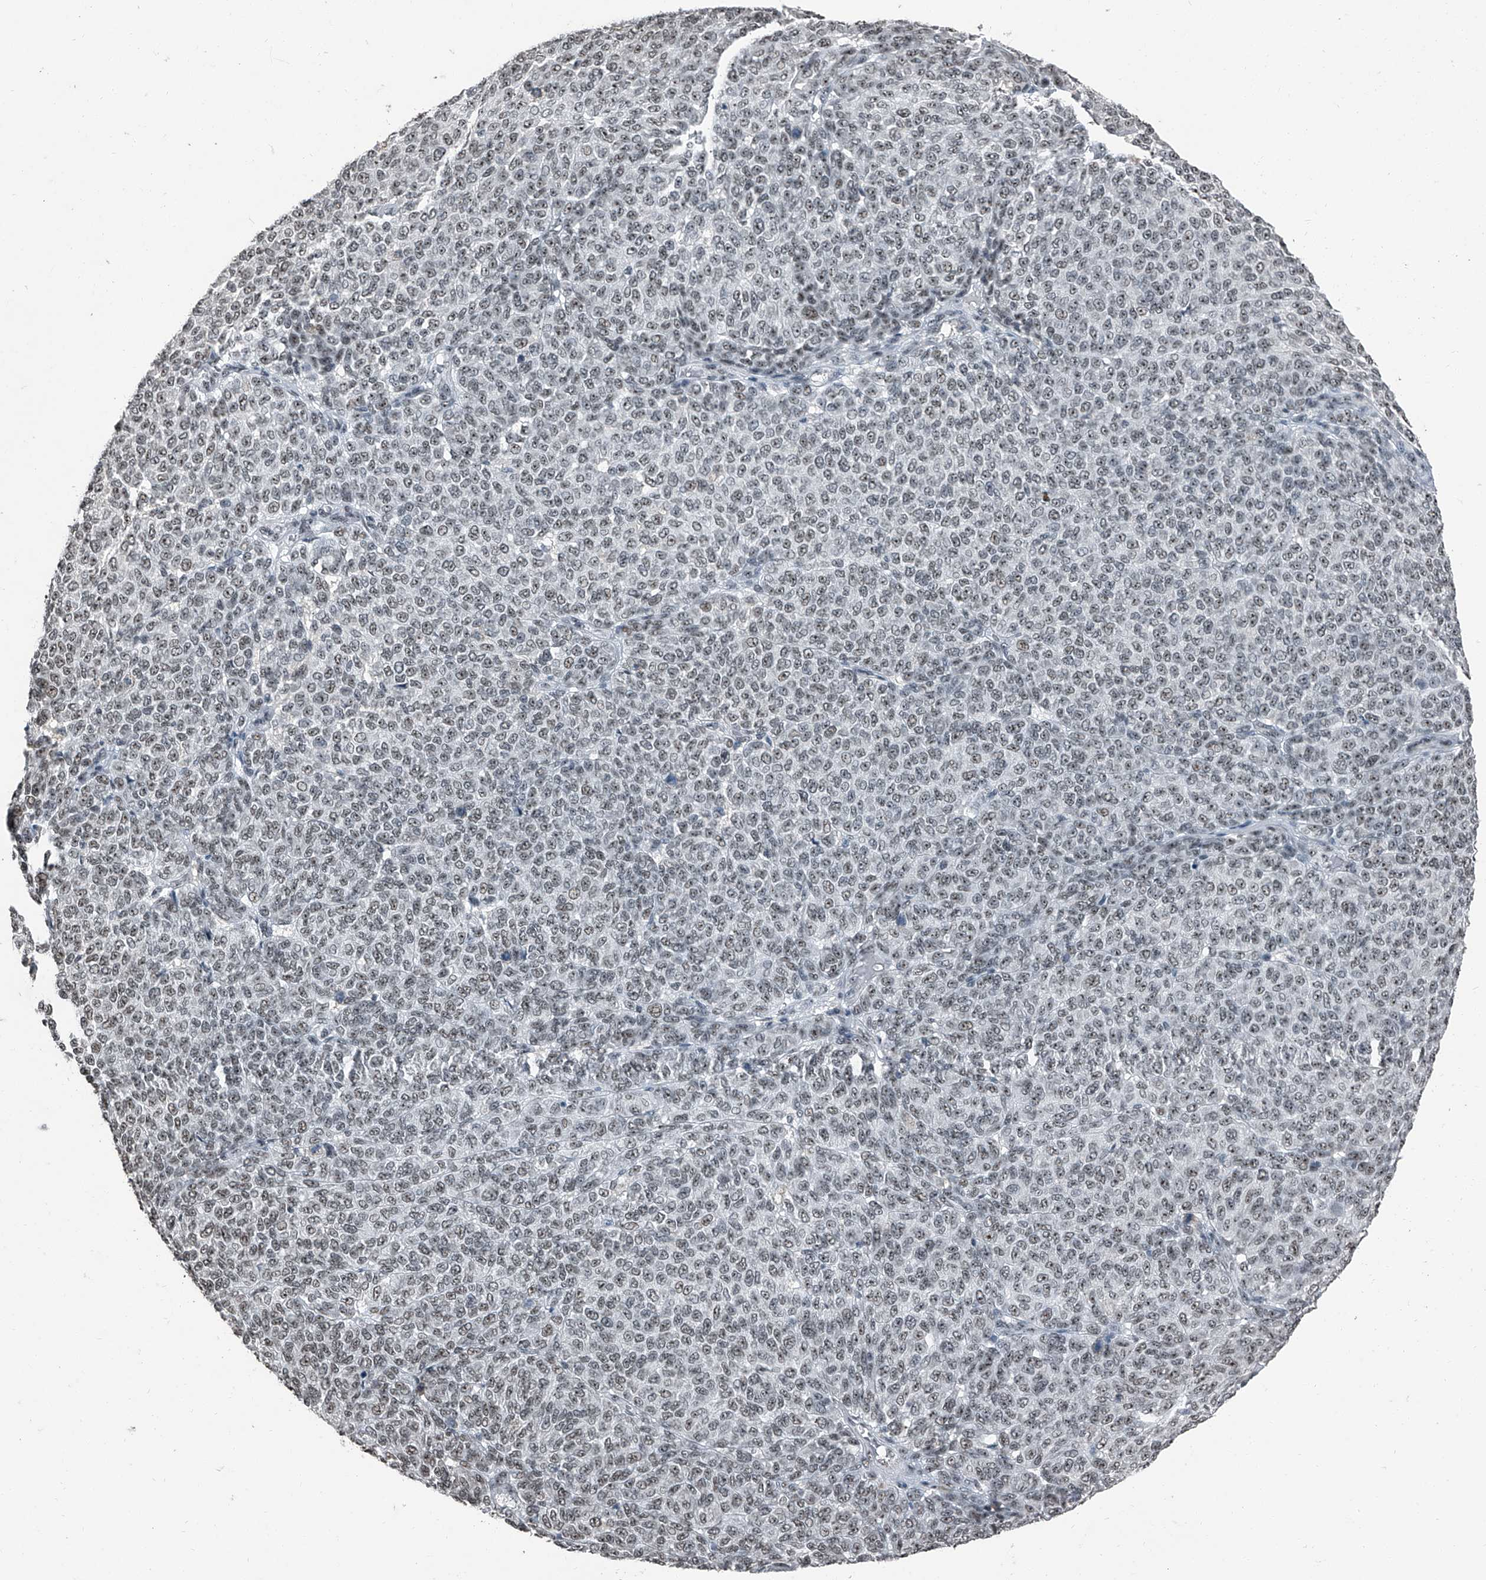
{"staining": {"intensity": "weak", "quantity": ">75%", "location": "nuclear"}, "tissue": "melanoma", "cell_type": "Tumor cells", "image_type": "cancer", "snomed": [{"axis": "morphology", "description": "Malignant melanoma, NOS"}, {"axis": "topography", "description": "Skin"}], "caption": "Immunohistochemistry staining of melanoma, which shows low levels of weak nuclear expression in about >75% of tumor cells indicating weak nuclear protein expression. The staining was performed using DAB (brown) for protein detection and nuclei were counterstained in hematoxylin (blue).", "gene": "TCOF1", "patient": {"sex": "male", "age": 59}}